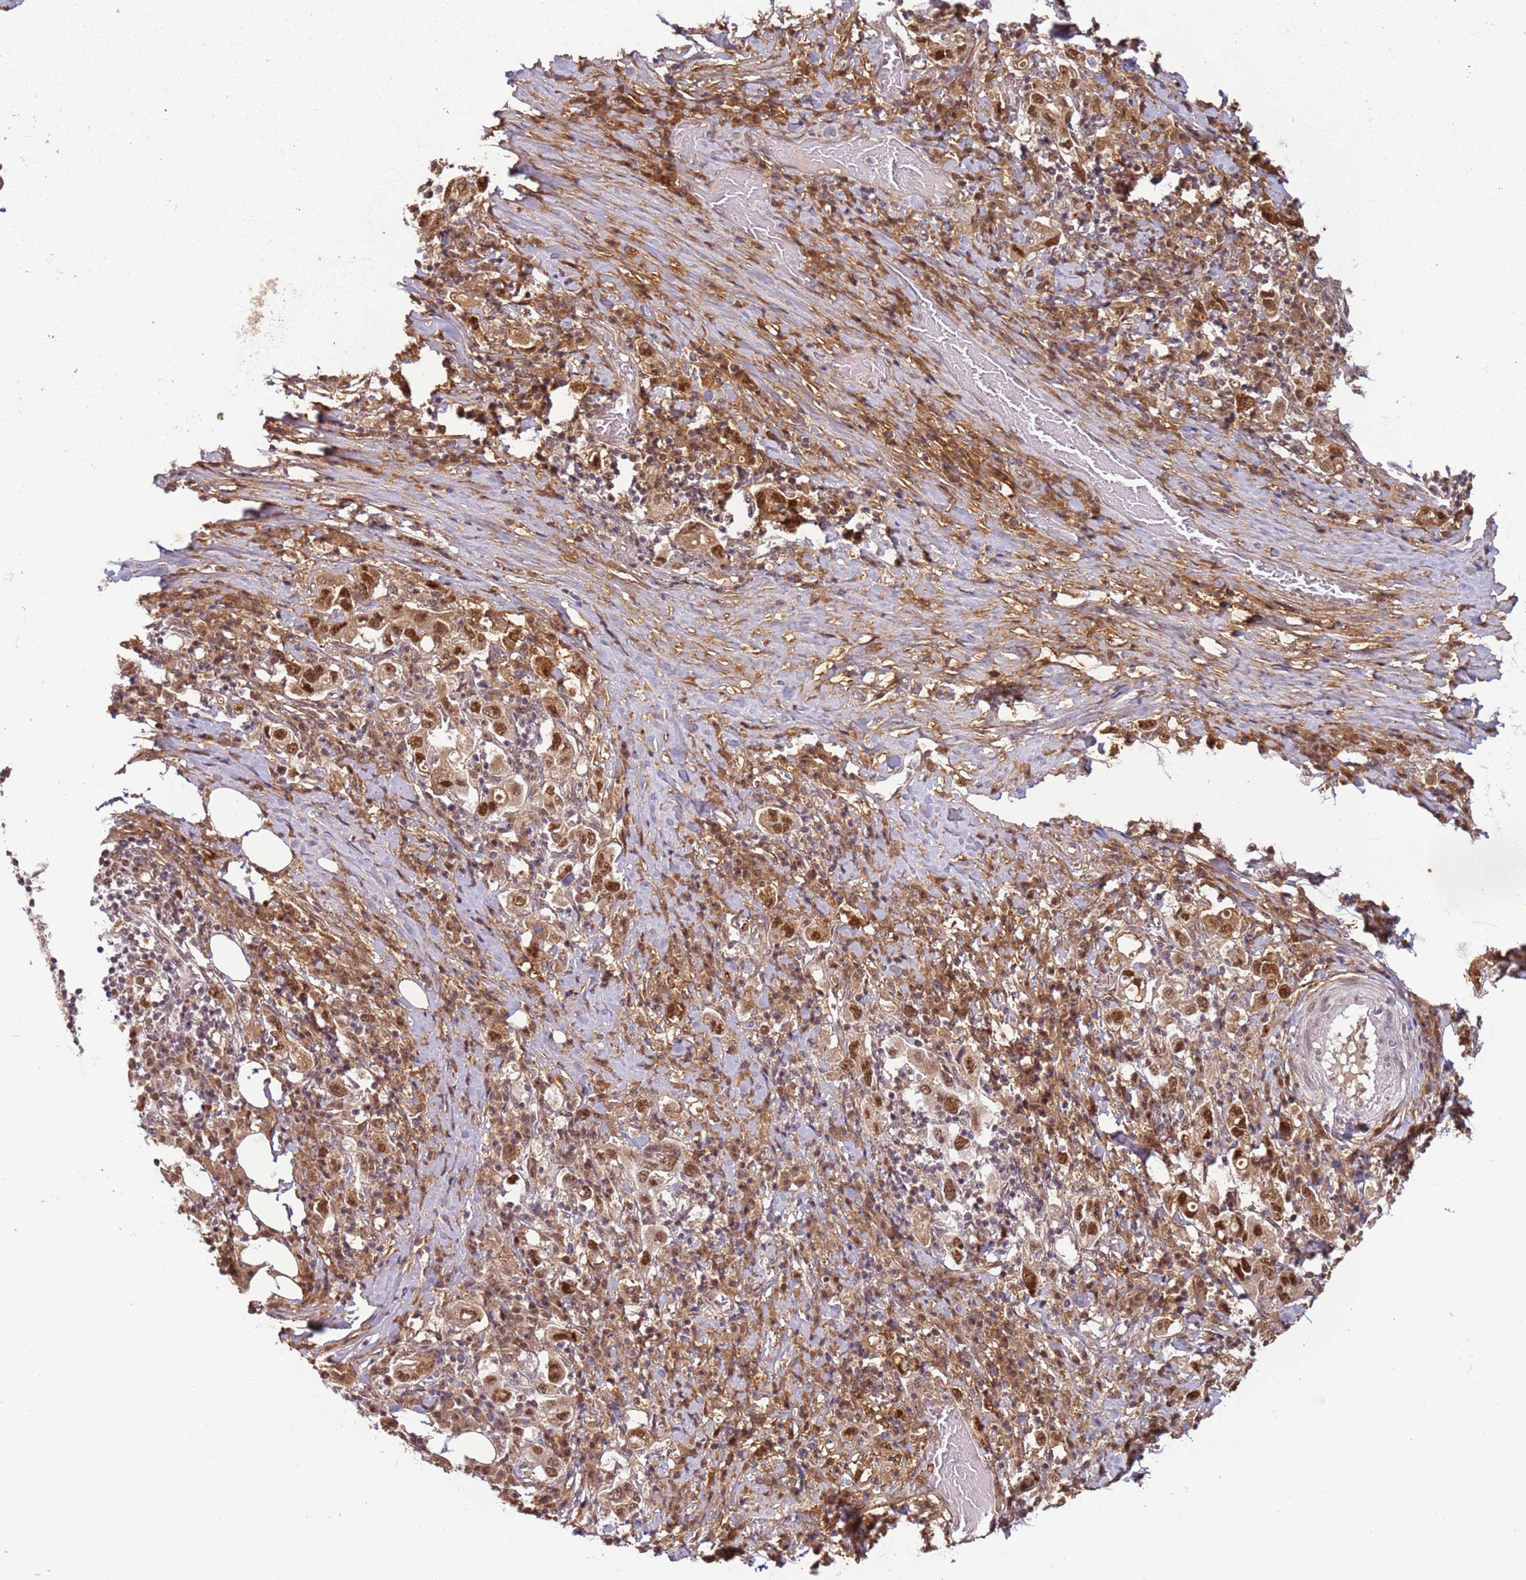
{"staining": {"intensity": "moderate", "quantity": ">75%", "location": "nuclear"}, "tissue": "stomach cancer", "cell_type": "Tumor cells", "image_type": "cancer", "snomed": [{"axis": "morphology", "description": "Adenocarcinoma, NOS"}, {"axis": "topography", "description": "Stomach, upper"}, {"axis": "topography", "description": "Stomach"}], "caption": "Moderate nuclear protein positivity is appreciated in approximately >75% of tumor cells in stomach adenocarcinoma.", "gene": "POLR3H", "patient": {"sex": "male", "age": 62}}